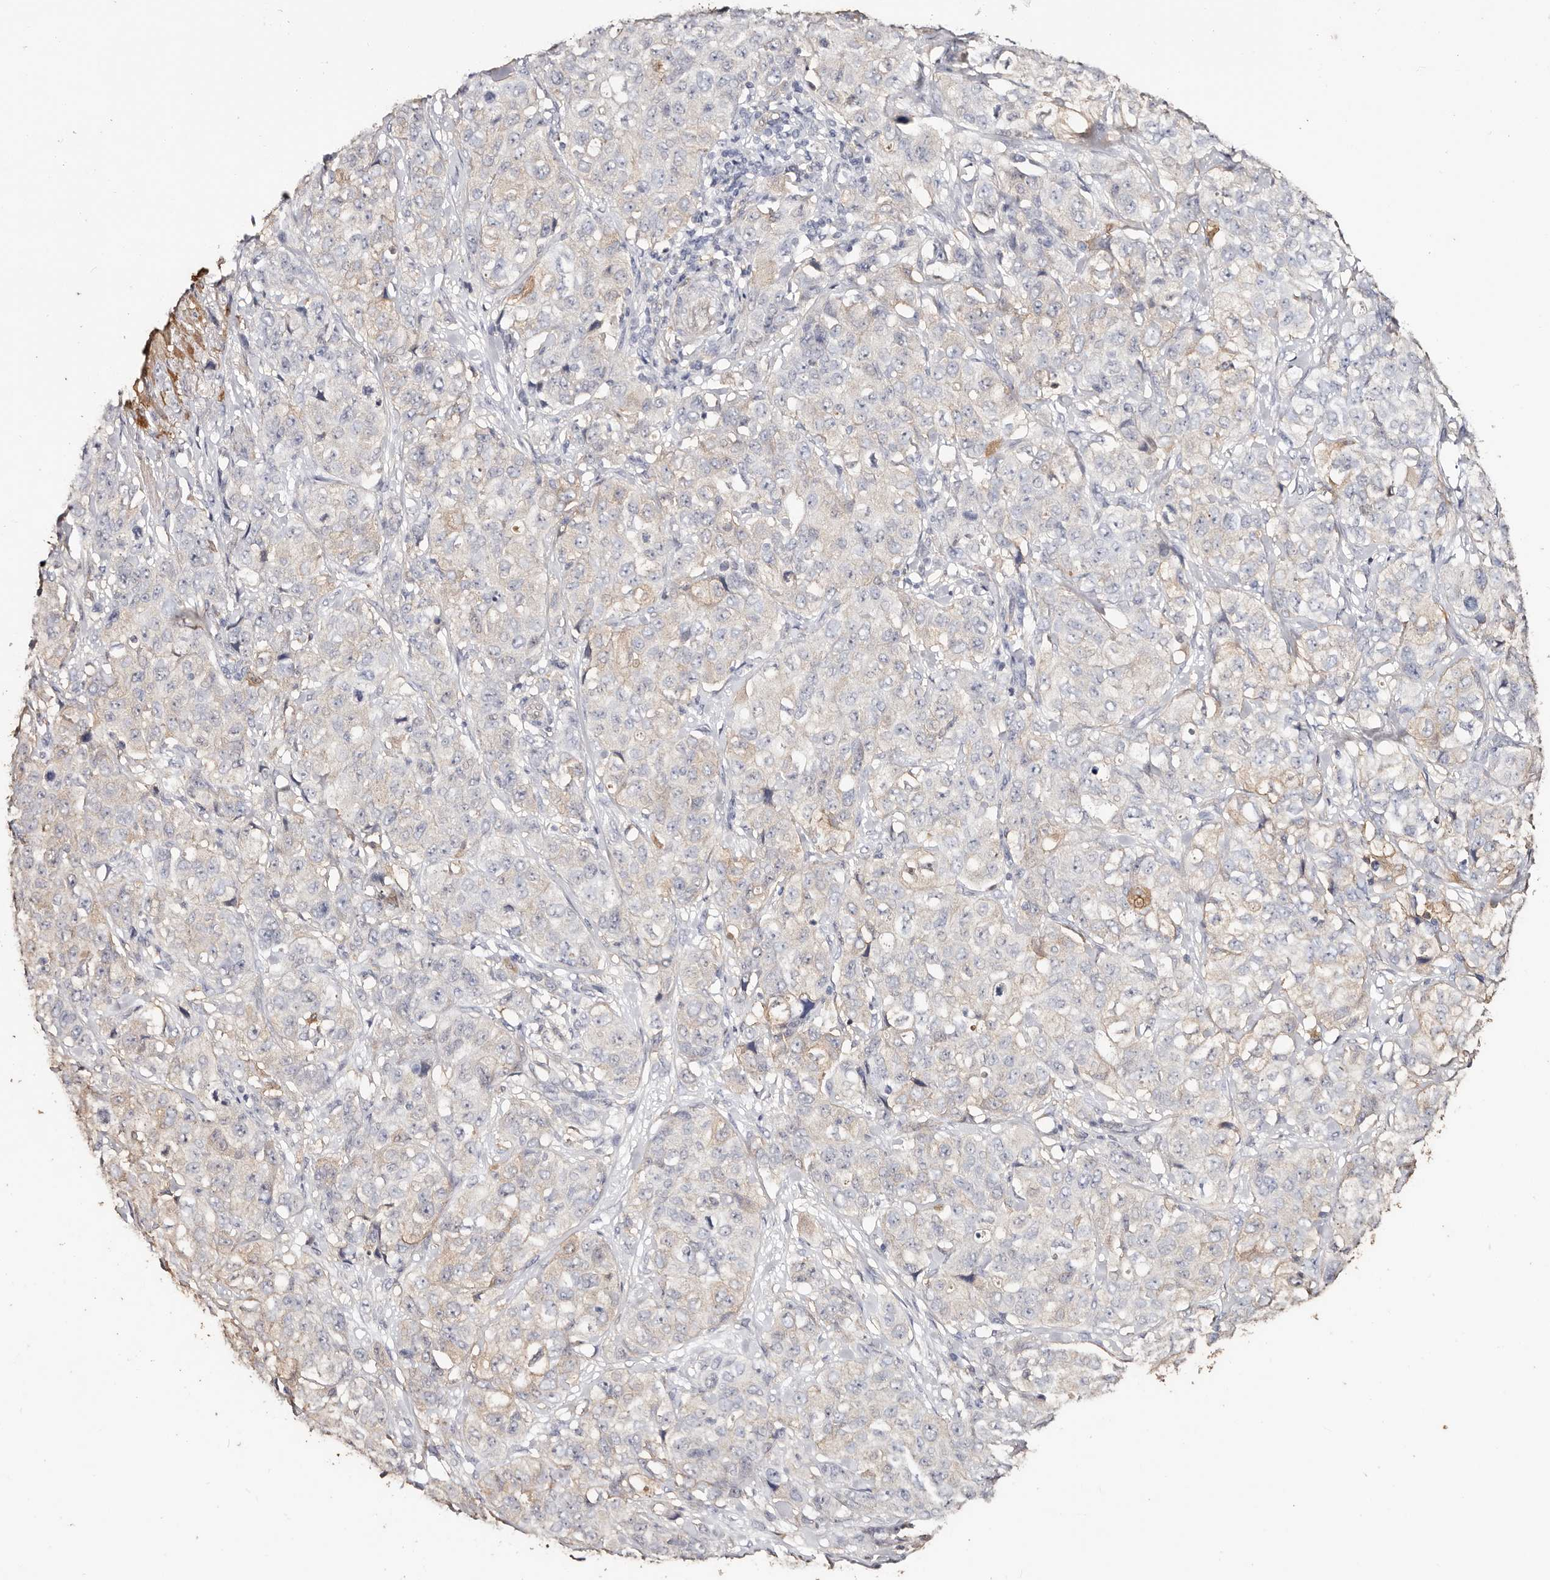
{"staining": {"intensity": "negative", "quantity": "none", "location": "none"}, "tissue": "stomach cancer", "cell_type": "Tumor cells", "image_type": "cancer", "snomed": [{"axis": "morphology", "description": "Adenocarcinoma, NOS"}, {"axis": "topography", "description": "Stomach"}], "caption": "Protein analysis of stomach adenocarcinoma demonstrates no significant staining in tumor cells.", "gene": "TGM2", "patient": {"sex": "male", "age": 48}}